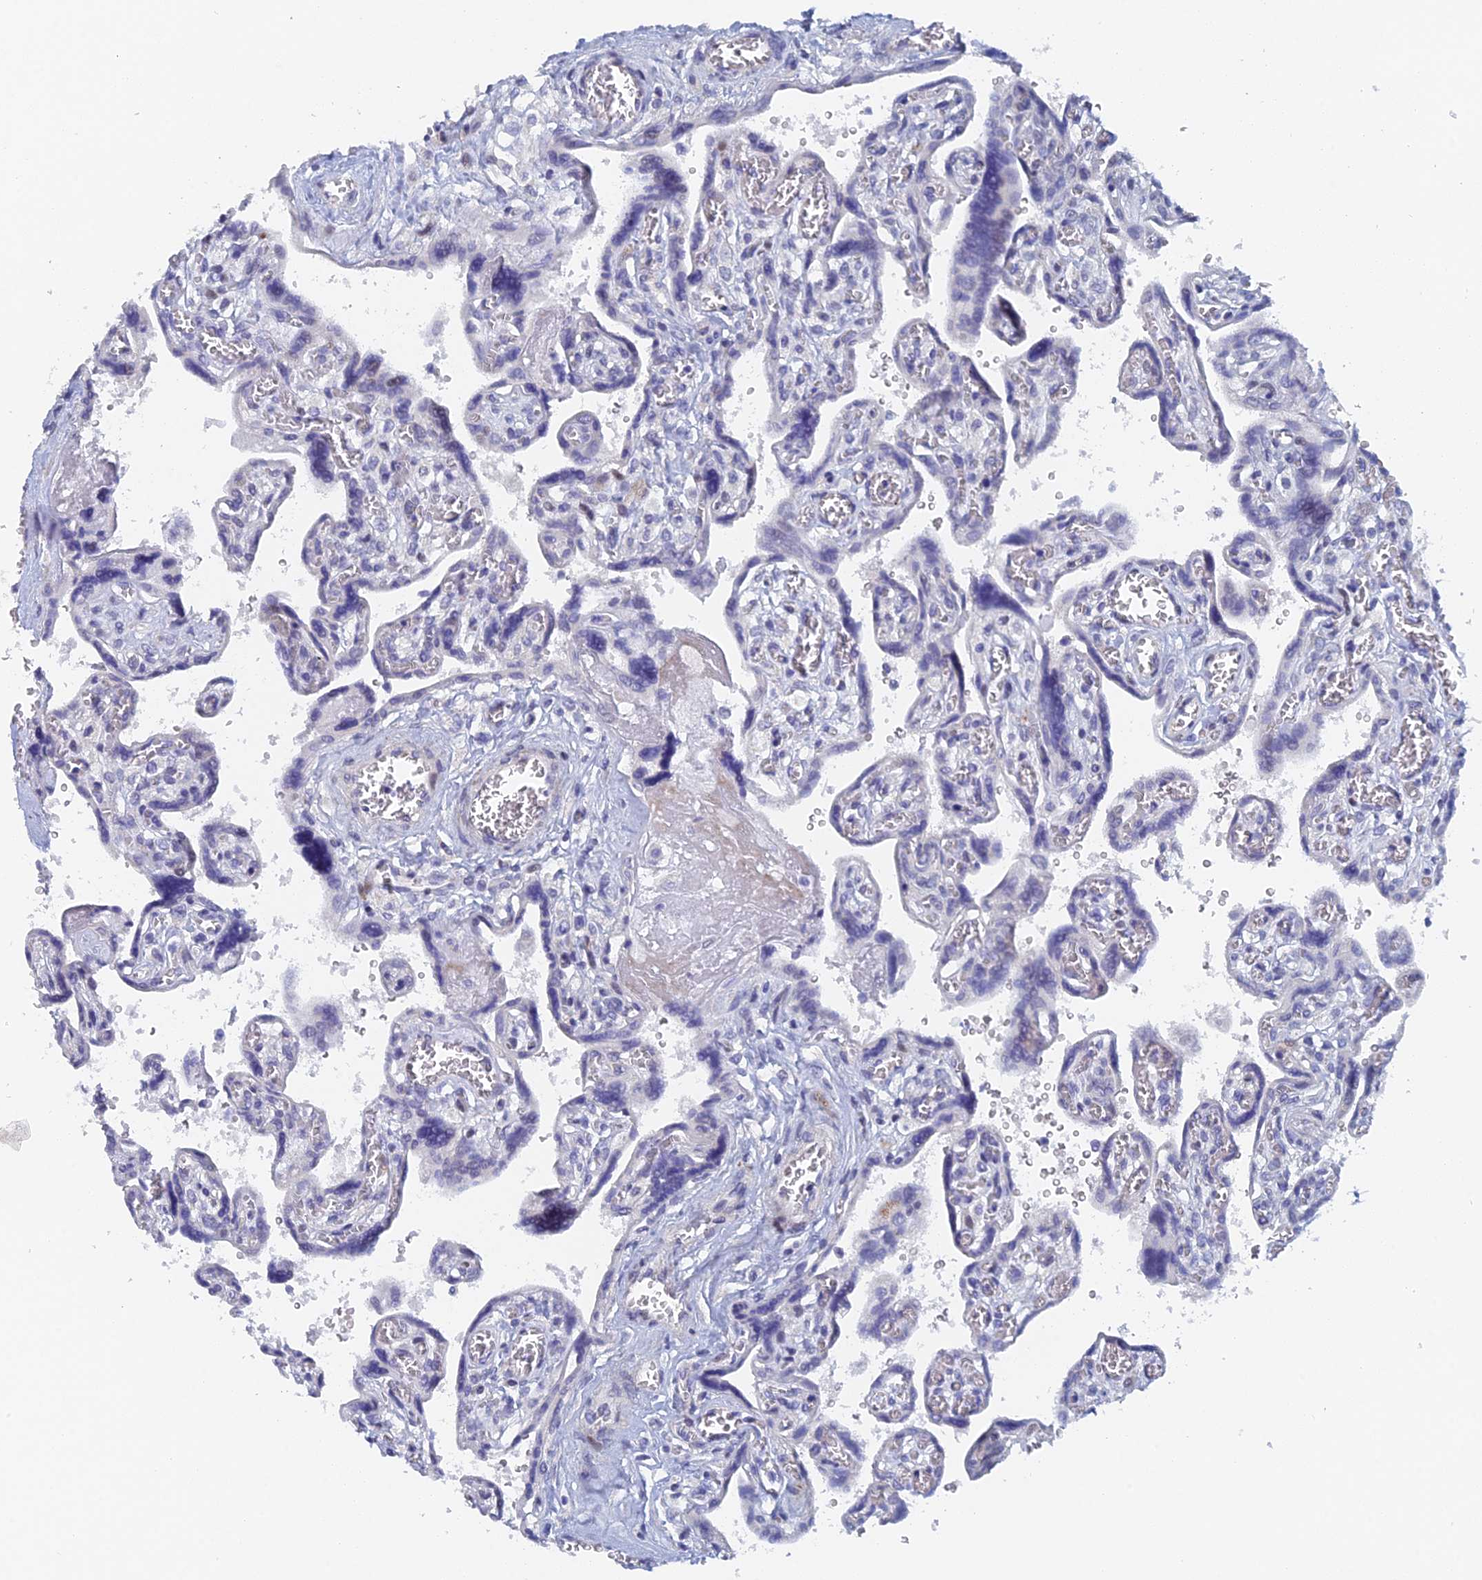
{"staining": {"intensity": "weak", "quantity": "<25%", "location": "nuclear"}, "tissue": "placenta", "cell_type": "Trophoblastic cells", "image_type": "normal", "snomed": [{"axis": "morphology", "description": "Normal tissue, NOS"}, {"axis": "topography", "description": "Placenta"}], "caption": "Immunohistochemistry photomicrograph of benign placenta: placenta stained with DAB exhibits no significant protein positivity in trophoblastic cells.", "gene": "DRGX", "patient": {"sex": "female", "age": 39}}